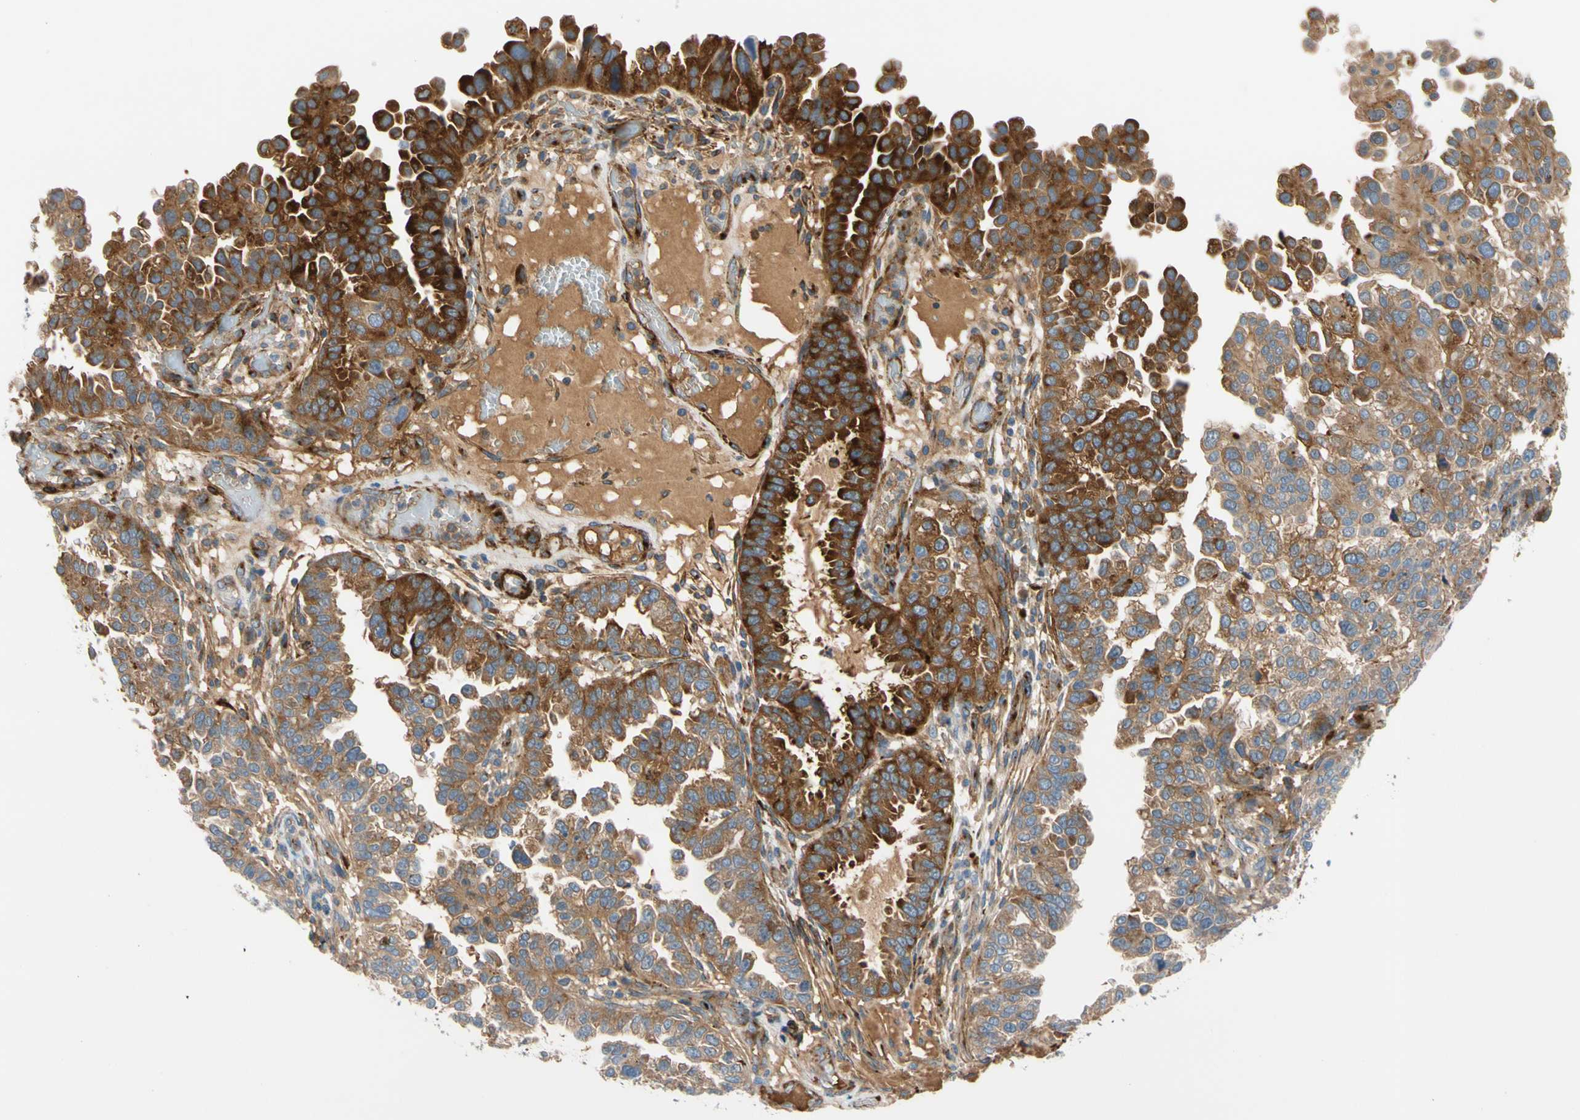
{"staining": {"intensity": "strong", "quantity": "25%-75%", "location": "cytoplasmic/membranous"}, "tissue": "endometrial cancer", "cell_type": "Tumor cells", "image_type": "cancer", "snomed": [{"axis": "morphology", "description": "Adenocarcinoma, NOS"}, {"axis": "topography", "description": "Endometrium"}], "caption": "A brown stain labels strong cytoplasmic/membranous positivity of a protein in human endometrial cancer (adenocarcinoma) tumor cells. The staining was performed using DAB (3,3'-diaminobenzidine), with brown indicating positive protein expression. Nuclei are stained blue with hematoxylin.", "gene": "ENTREP3", "patient": {"sex": "female", "age": 85}}